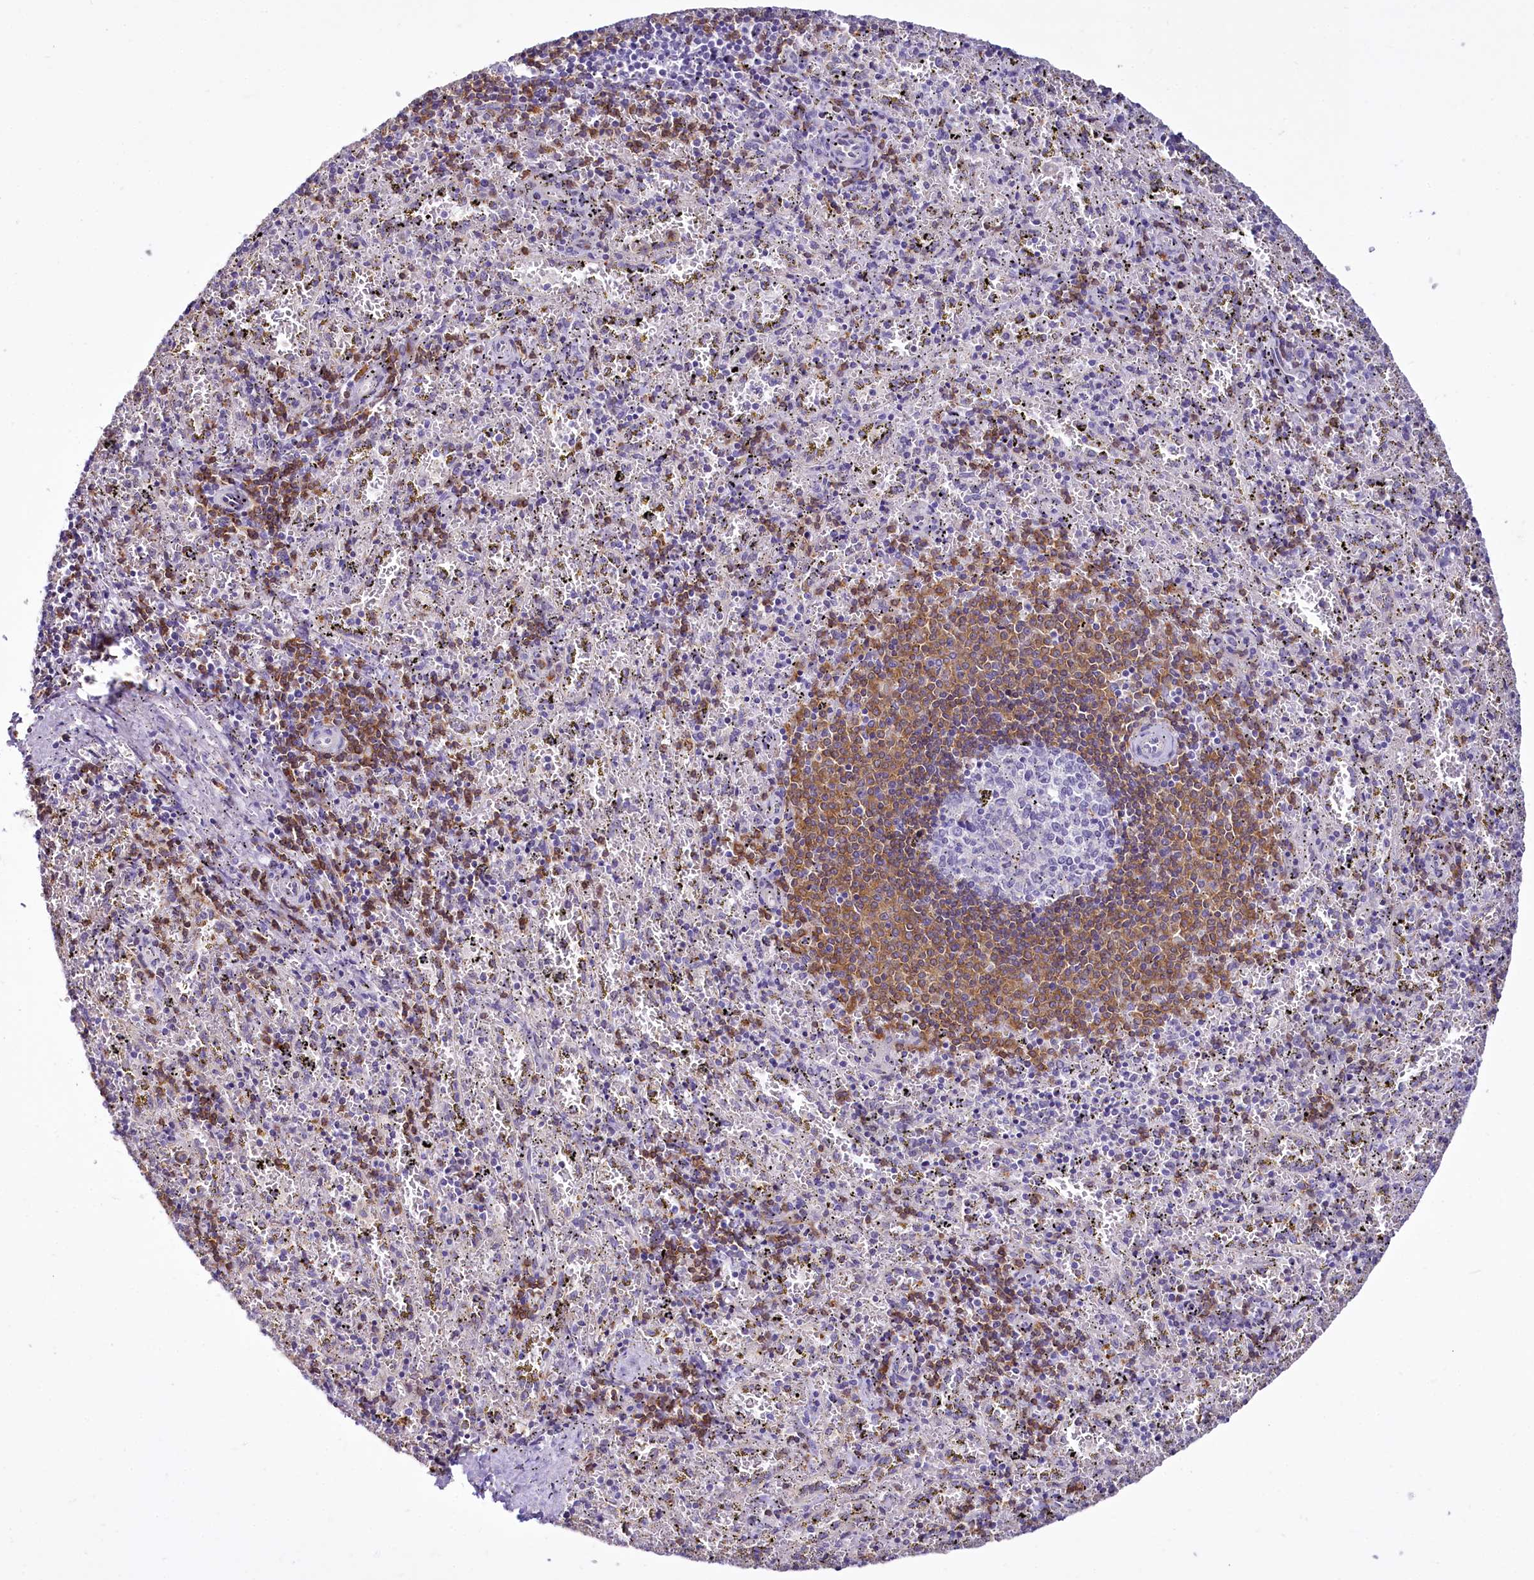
{"staining": {"intensity": "moderate", "quantity": "<25%", "location": "cytoplasmic/membranous"}, "tissue": "spleen", "cell_type": "Cells in red pulp", "image_type": "normal", "snomed": [{"axis": "morphology", "description": "Normal tissue, NOS"}, {"axis": "topography", "description": "Spleen"}], "caption": "There is low levels of moderate cytoplasmic/membranous positivity in cells in red pulp of normal spleen, as demonstrated by immunohistochemical staining (brown color).", "gene": "BANK1", "patient": {"sex": "male", "age": 11}}